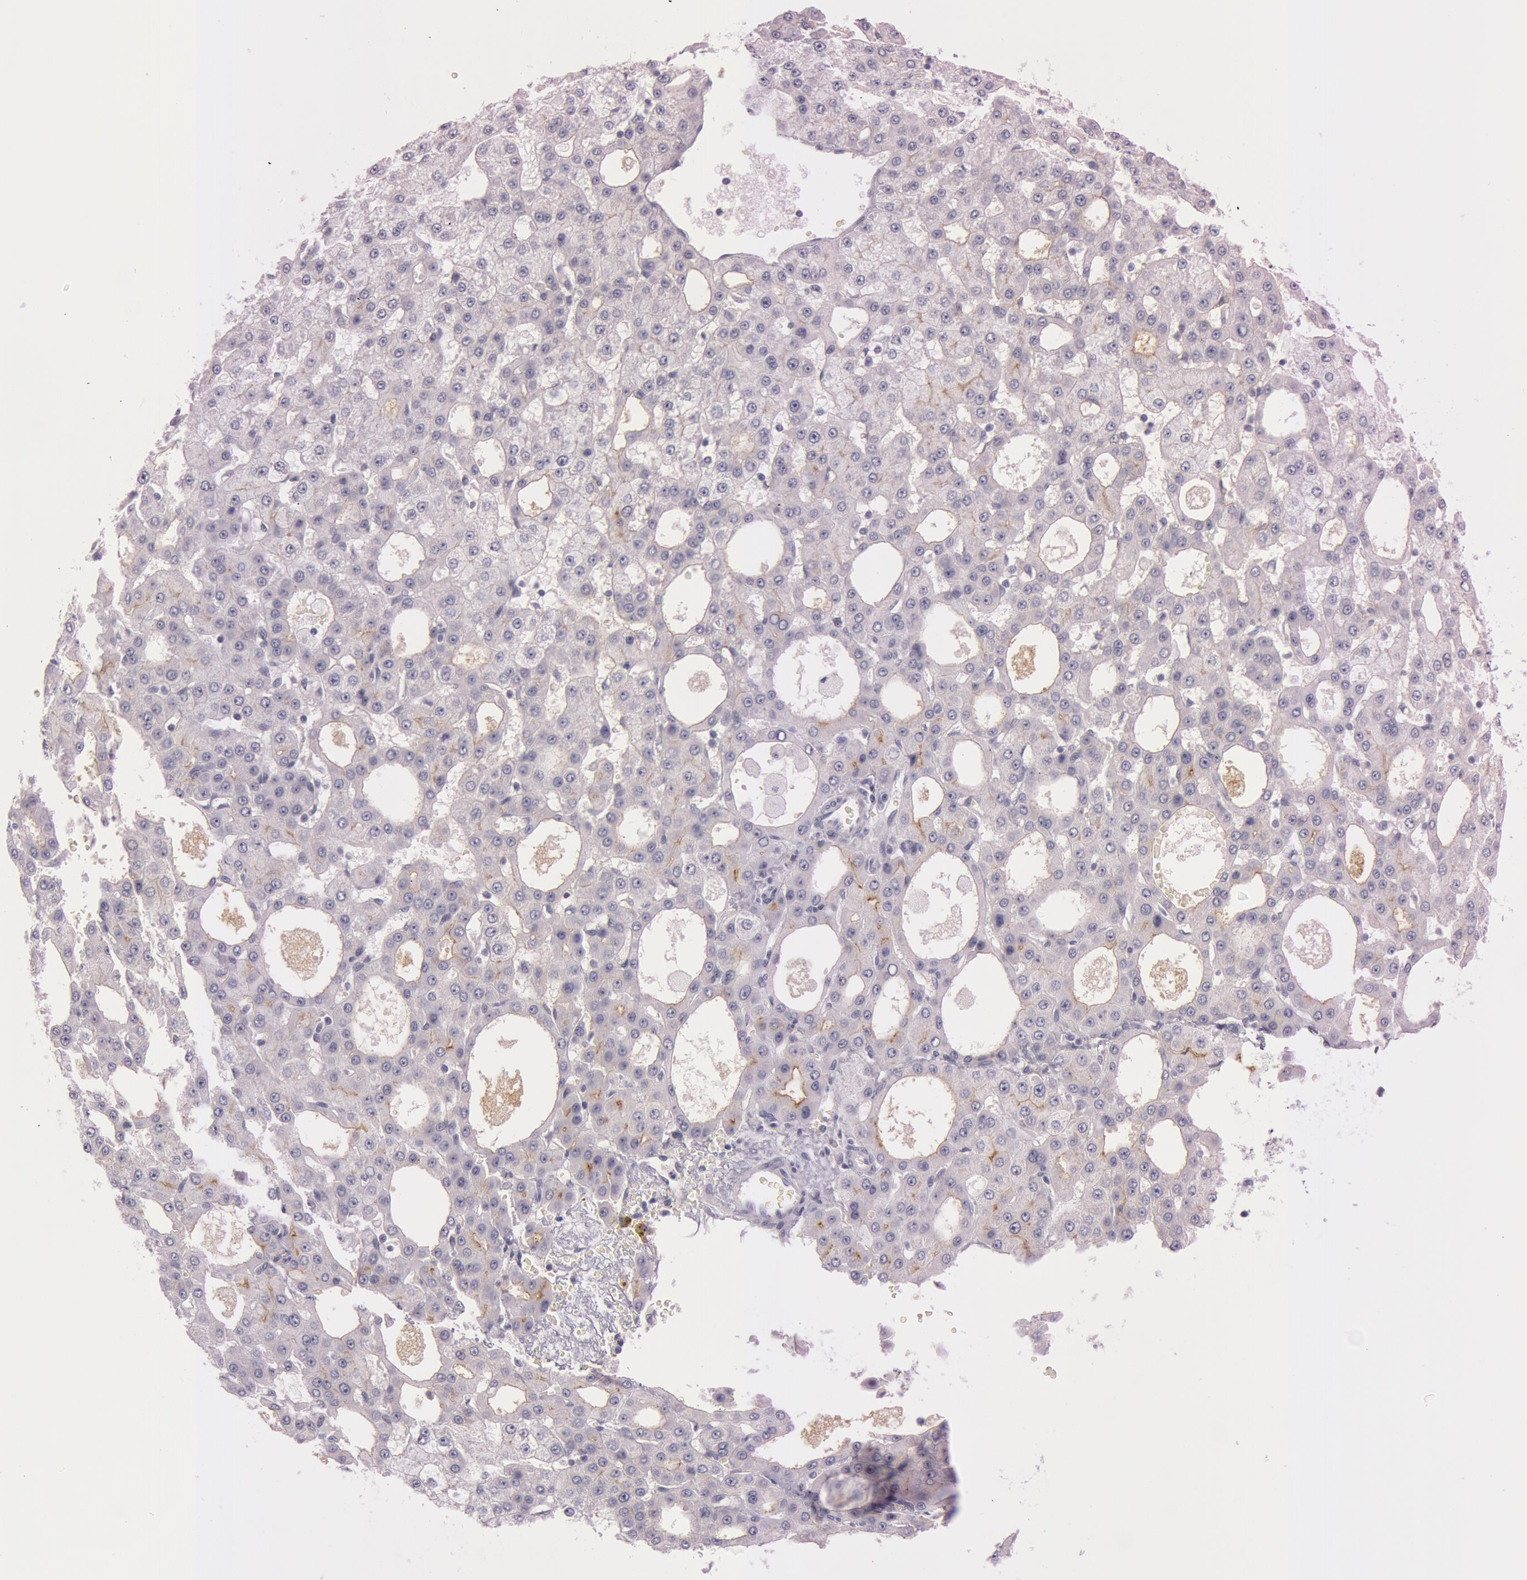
{"staining": {"intensity": "negative", "quantity": "none", "location": "none"}, "tissue": "liver cancer", "cell_type": "Tumor cells", "image_type": "cancer", "snomed": [{"axis": "morphology", "description": "Carcinoma, Hepatocellular, NOS"}, {"axis": "topography", "description": "Liver"}], "caption": "Tumor cells show no significant protein positivity in liver hepatocellular carcinoma. (Stains: DAB (3,3'-diaminobenzidine) immunohistochemistry with hematoxylin counter stain, Microscopy: brightfield microscopy at high magnification).", "gene": "FOLH1", "patient": {"sex": "male", "age": 47}}